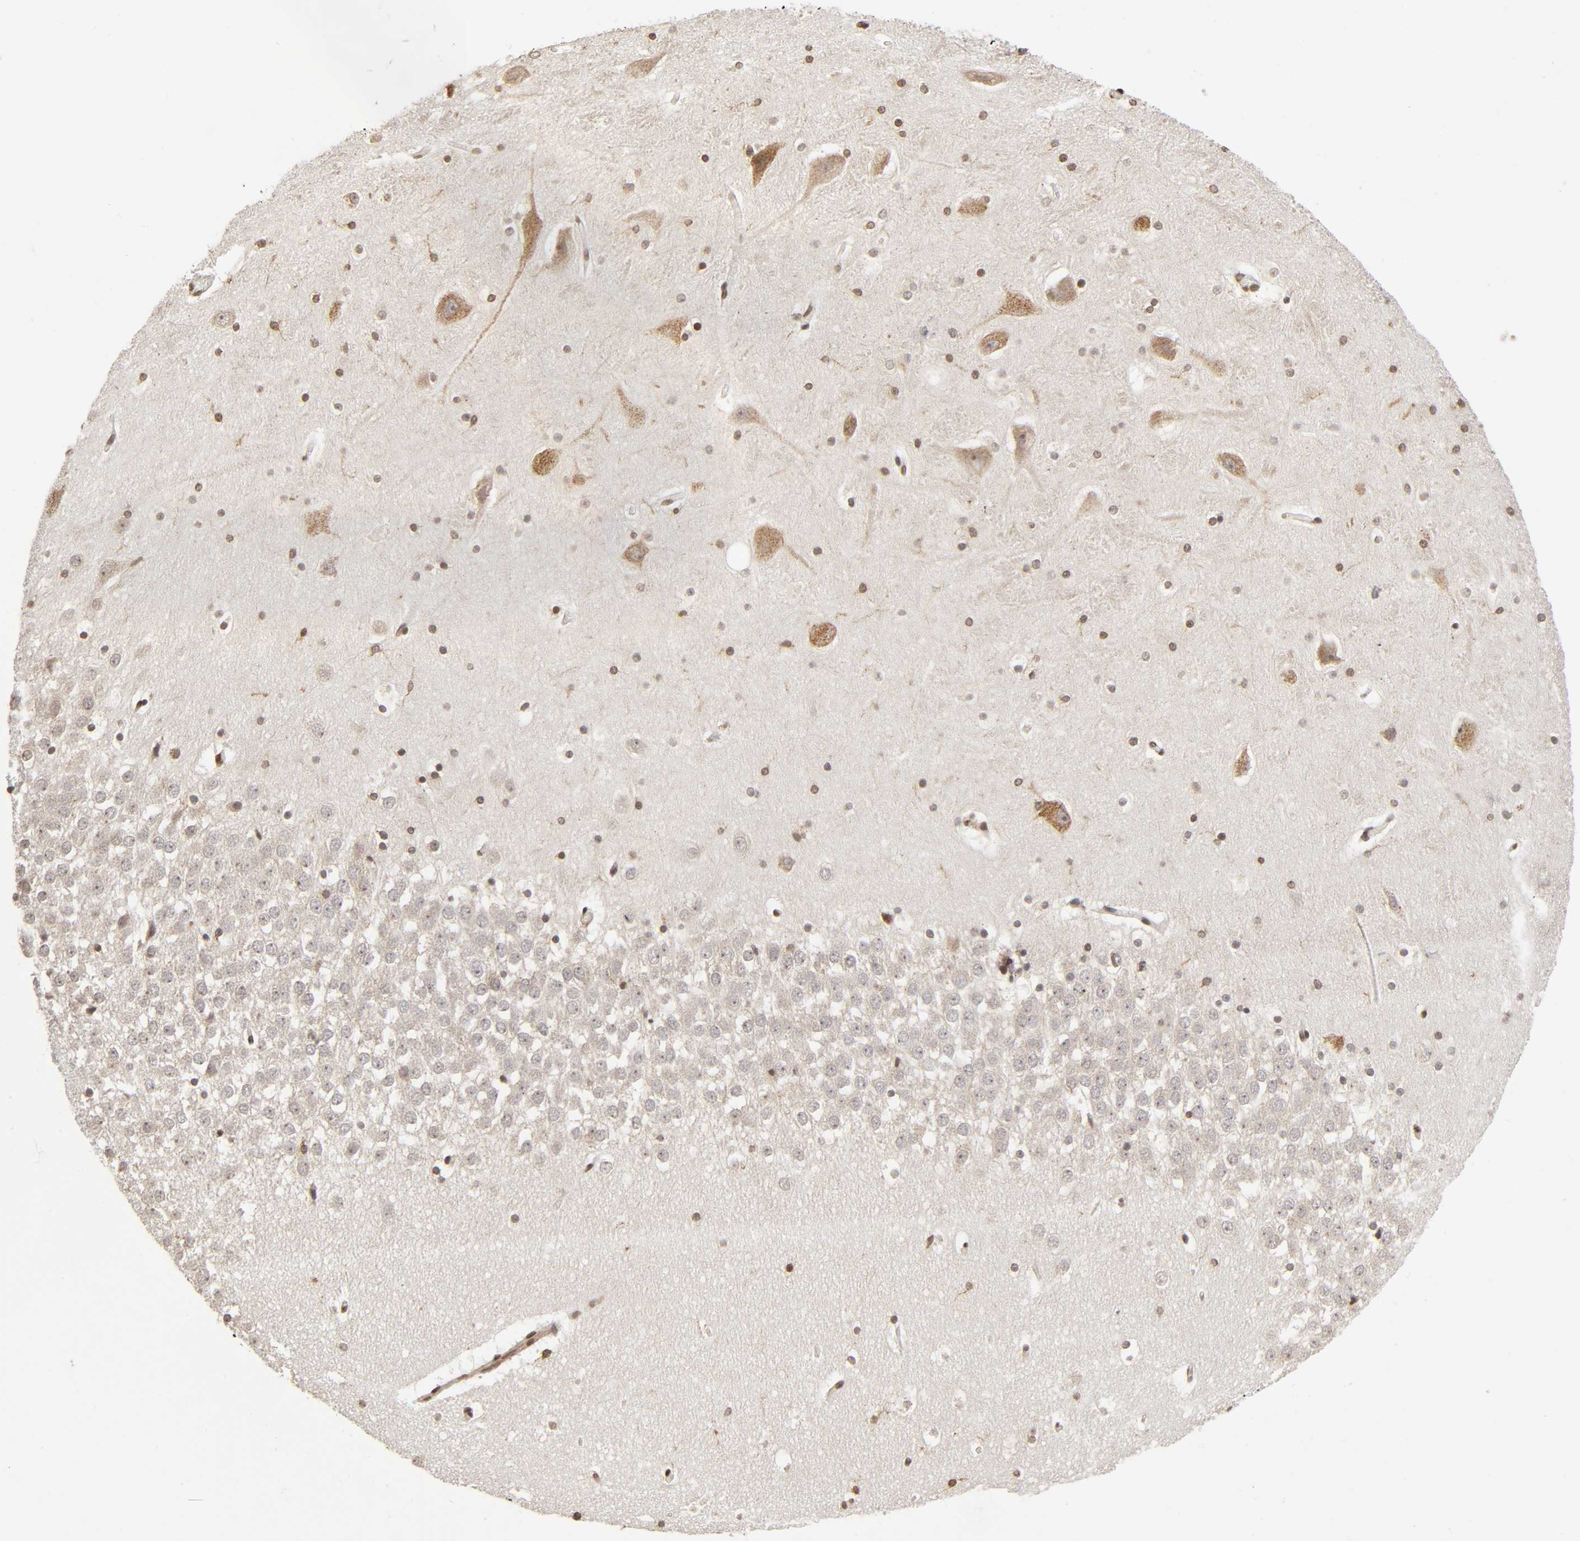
{"staining": {"intensity": "moderate", "quantity": ">75%", "location": "nuclear"}, "tissue": "hippocampus", "cell_type": "Glial cells", "image_type": "normal", "snomed": [{"axis": "morphology", "description": "Normal tissue, NOS"}, {"axis": "topography", "description": "Hippocampus"}], "caption": "An immunohistochemistry photomicrograph of benign tissue is shown. Protein staining in brown highlights moderate nuclear positivity in hippocampus within glial cells. The protein of interest is shown in brown color, while the nuclei are stained blue.", "gene": "MLLT6", "patient": {"sex": "male", "age": 45}}